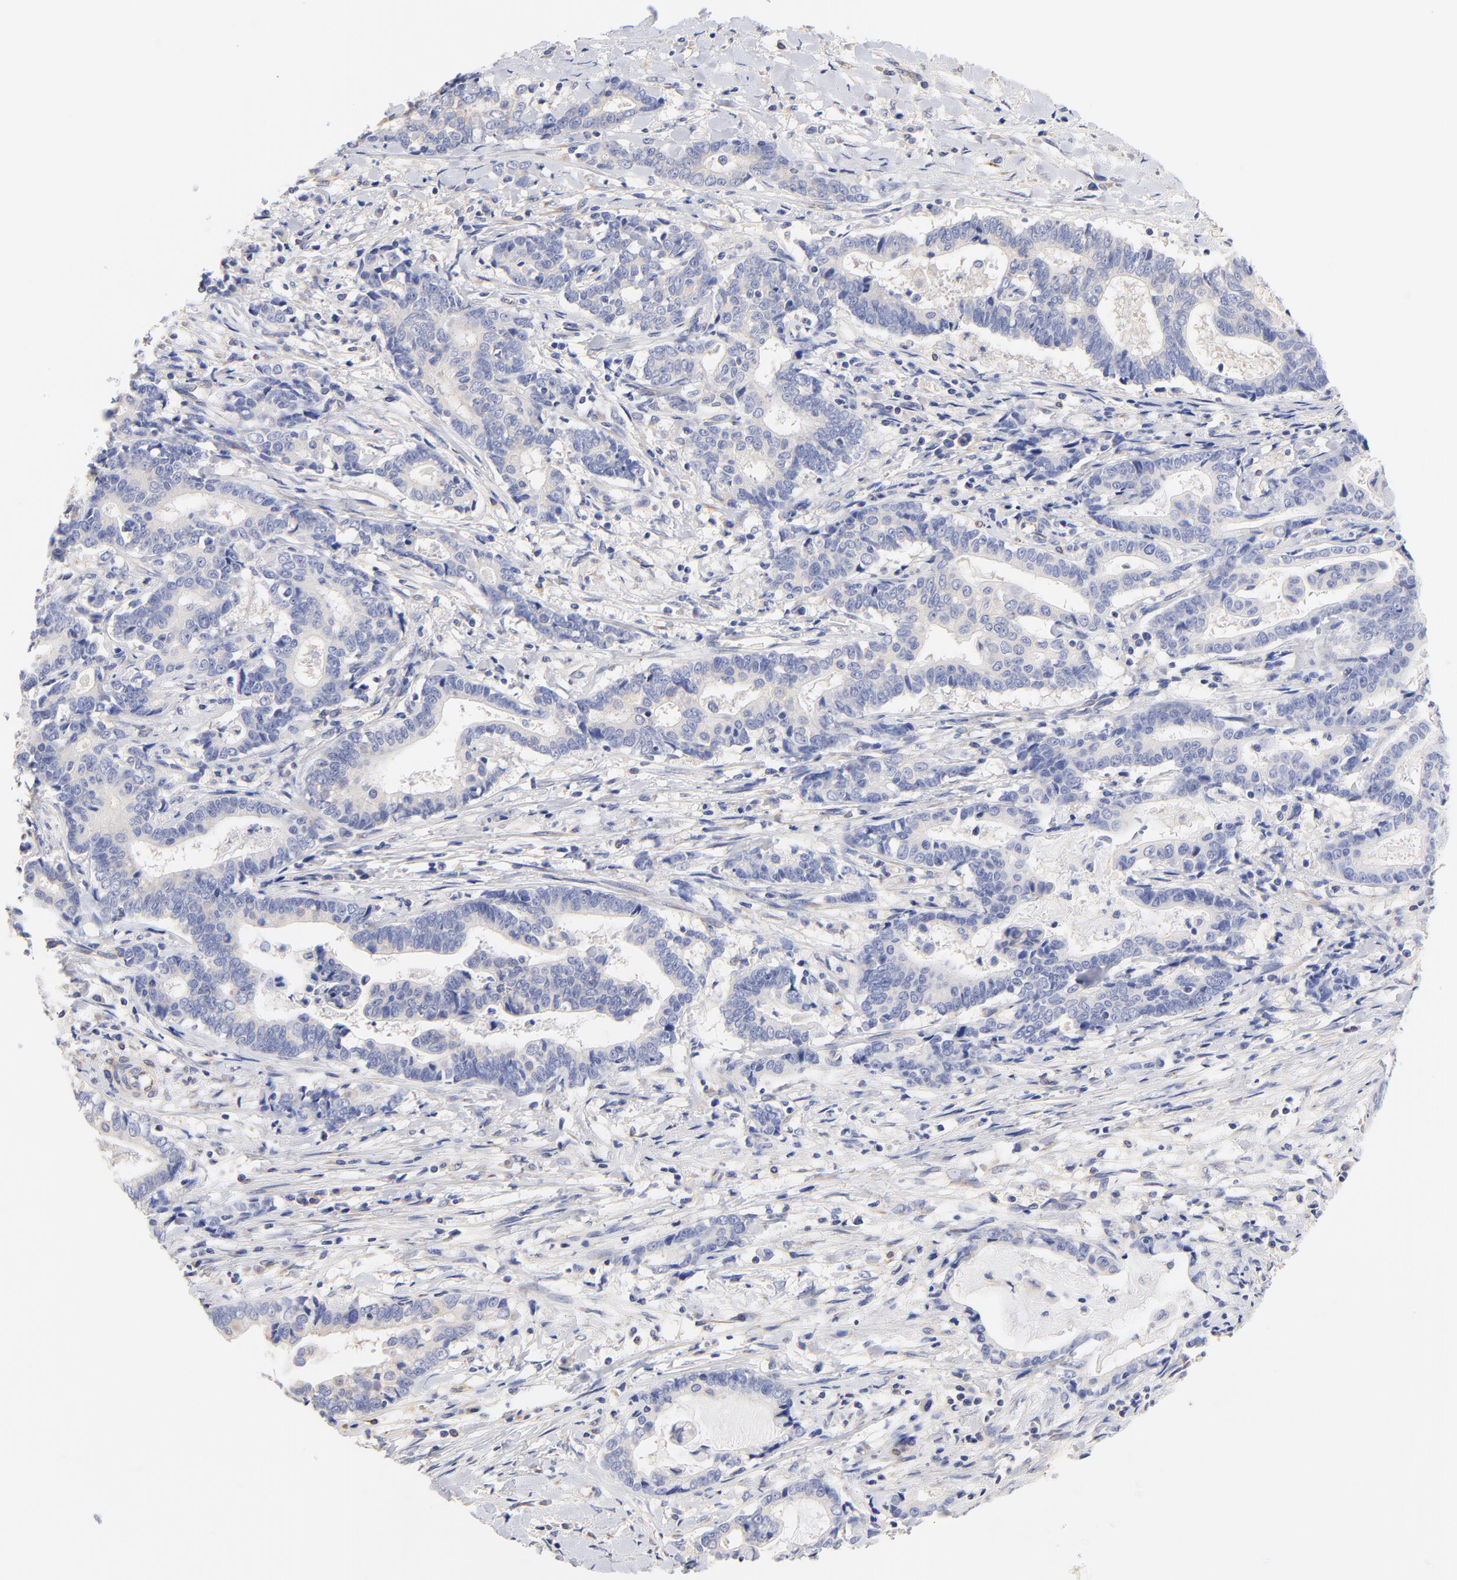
{"staining": {"intensity": "negative", "quantity": "none", "location": "none"}, "tissue": "liver cancer", "cell_type": "Tumor cells", "image_type": "cancer", "snomed": [{"axis": "morphology", "description": "Cholangiocarcinoma"}, {"axis": "topography", "description": "Liver"}], "caption": "Immunohistochemistry of liver cancer displays no staining in tumor cells.", "gene": "HS3ST1", "patient": {"sex": "male", "age": 57}}